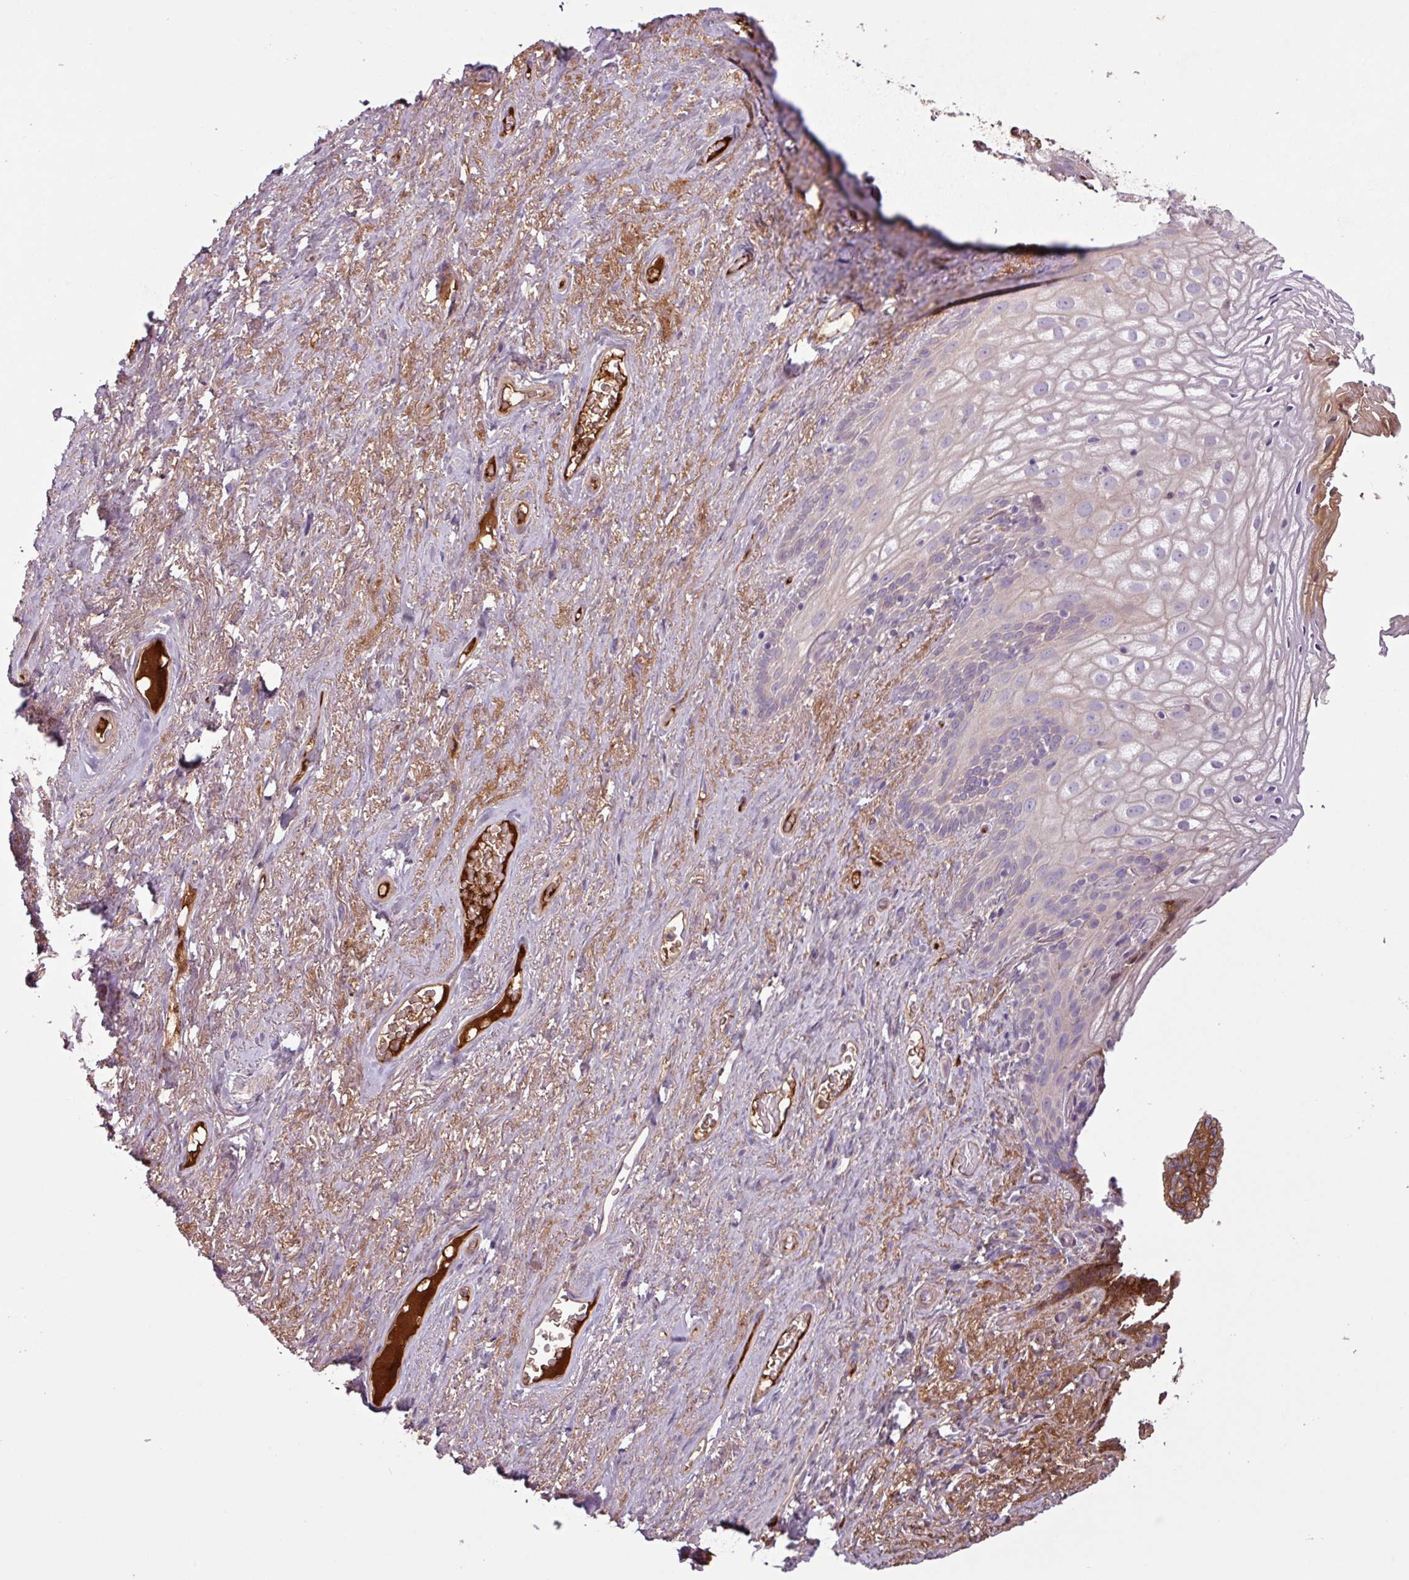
{"staining": {"intensity": "moderate", "quantity": "<25%", "location": "cytoplasmic/membranous"}, "tissue": "vagina", "cell_type": "Squamous epithelial cells", "image_type": "normal", "snomed": [{"axis": "morphology", "description": "Normal tissue, NOS"}, {"axis": "topography", "description": "Vagina"}, {"axis": "topography", "description": "Peripheral nerve tissue"}], "caption": "DAB immunohistochemical staining of unremarkable vagina displays moderate cytoplasmic/membranous protein positivity in about <25% of squamous epithelial cells. The staining was performed using DAB to visualize the protein expression in brown, while the nuclei were stained in blue with hematoxylin (Magnification: 20x).", "gene": "C4A", "patient": {"sex": "female", "age": 71}}